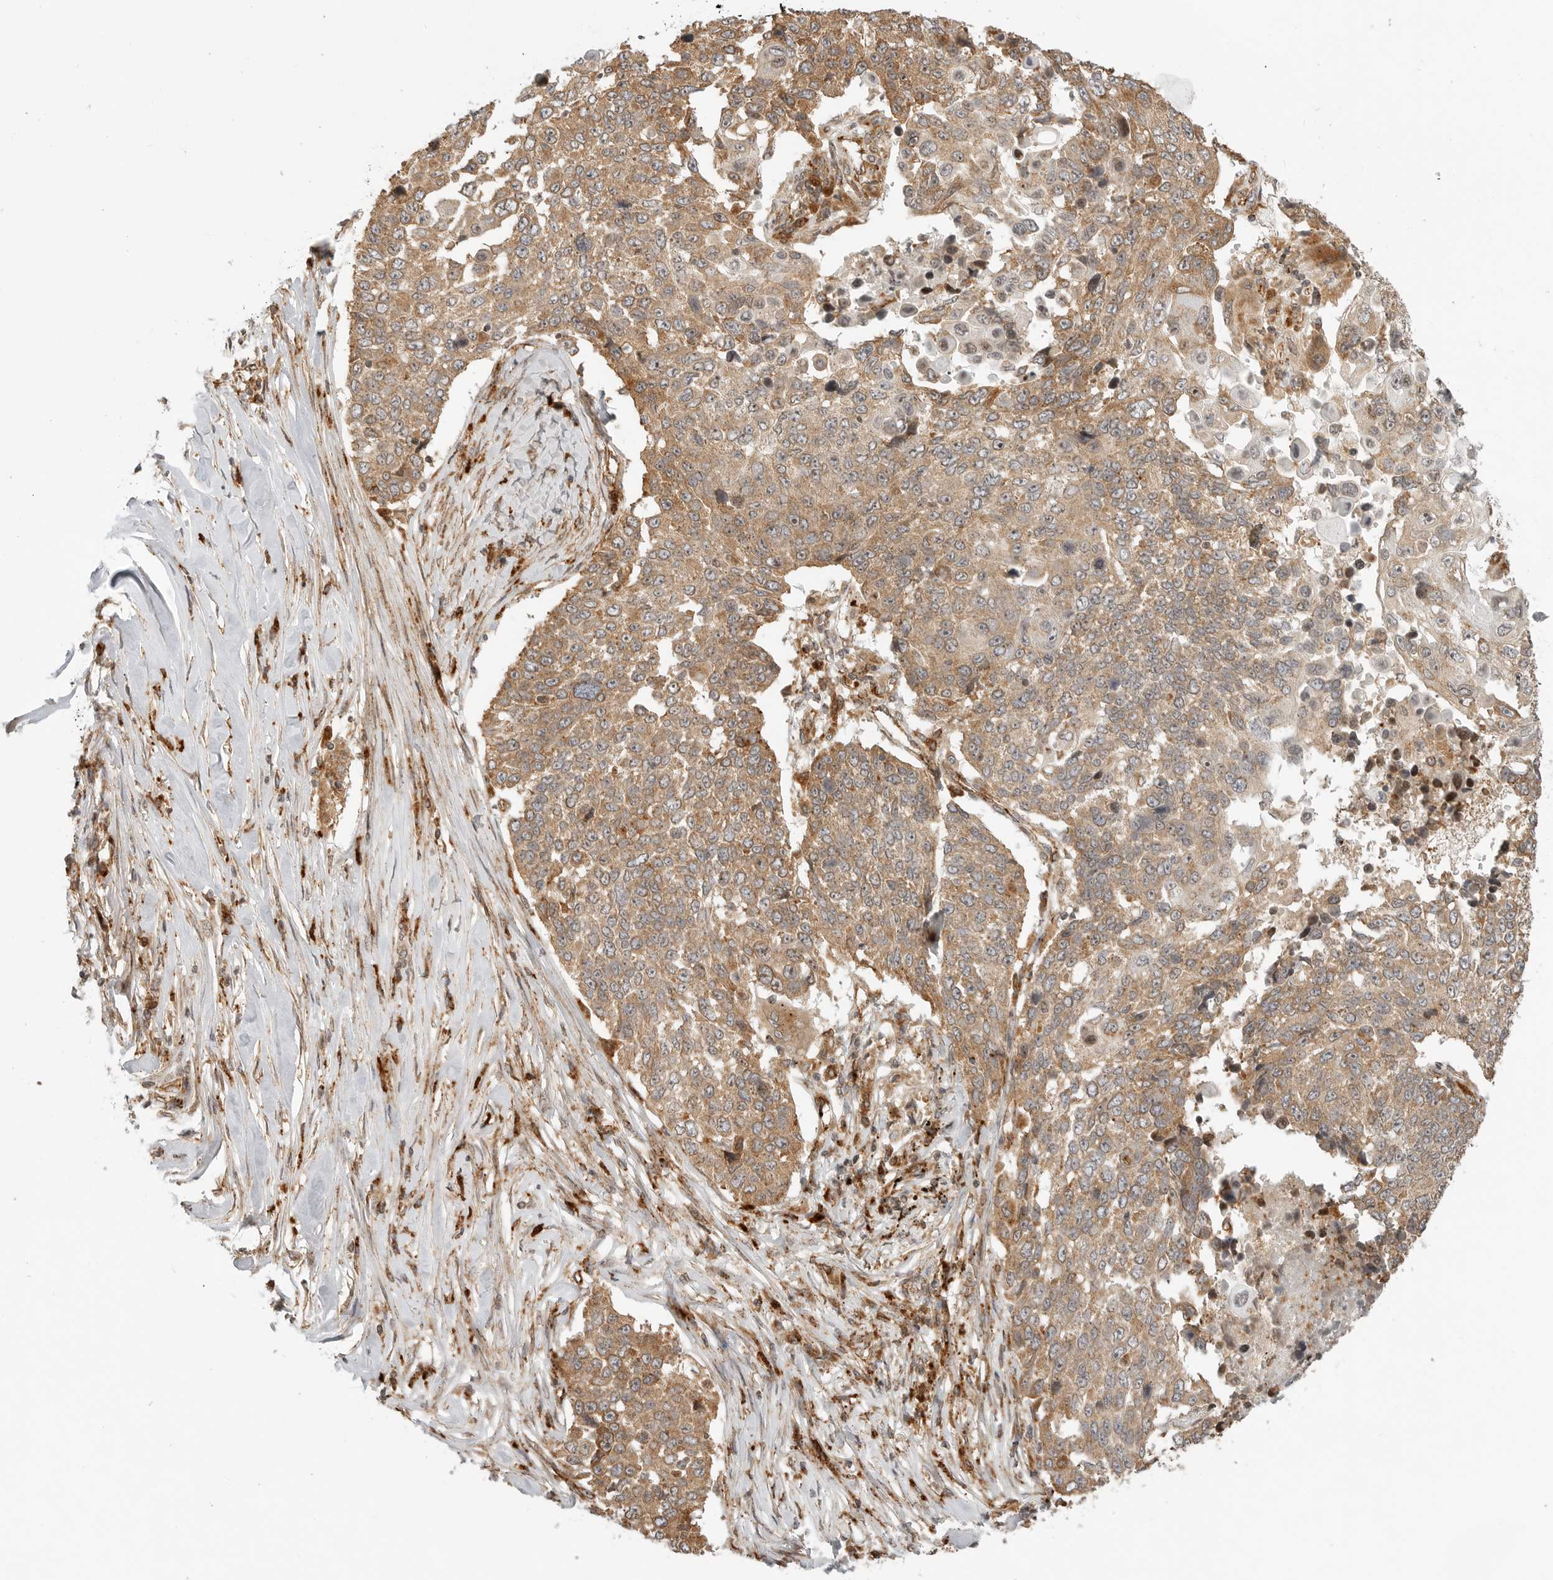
{"staining": {"intensity": "moderate", "quantity": ">75%", "location": "cytoplasmic/membranous"}, "tissue": "lung cancer", "cell_type": "Tumor cells", "image_type": "cancer", "snomed": [{"axis": "morphology", "description": "Squamous cell carcinoma, NOS"}, {"axis": "topography", "description": "Lung"}], "caption": "Approximately >75% of tumor cells in lung cancer (squamous cell carcinoma) display moderate cytoplasmic/membranous protein staining as visualized by brown immunohistochemical staining.", "gene": "IDUA", "patient": {"sex": "male", "age": 66}}